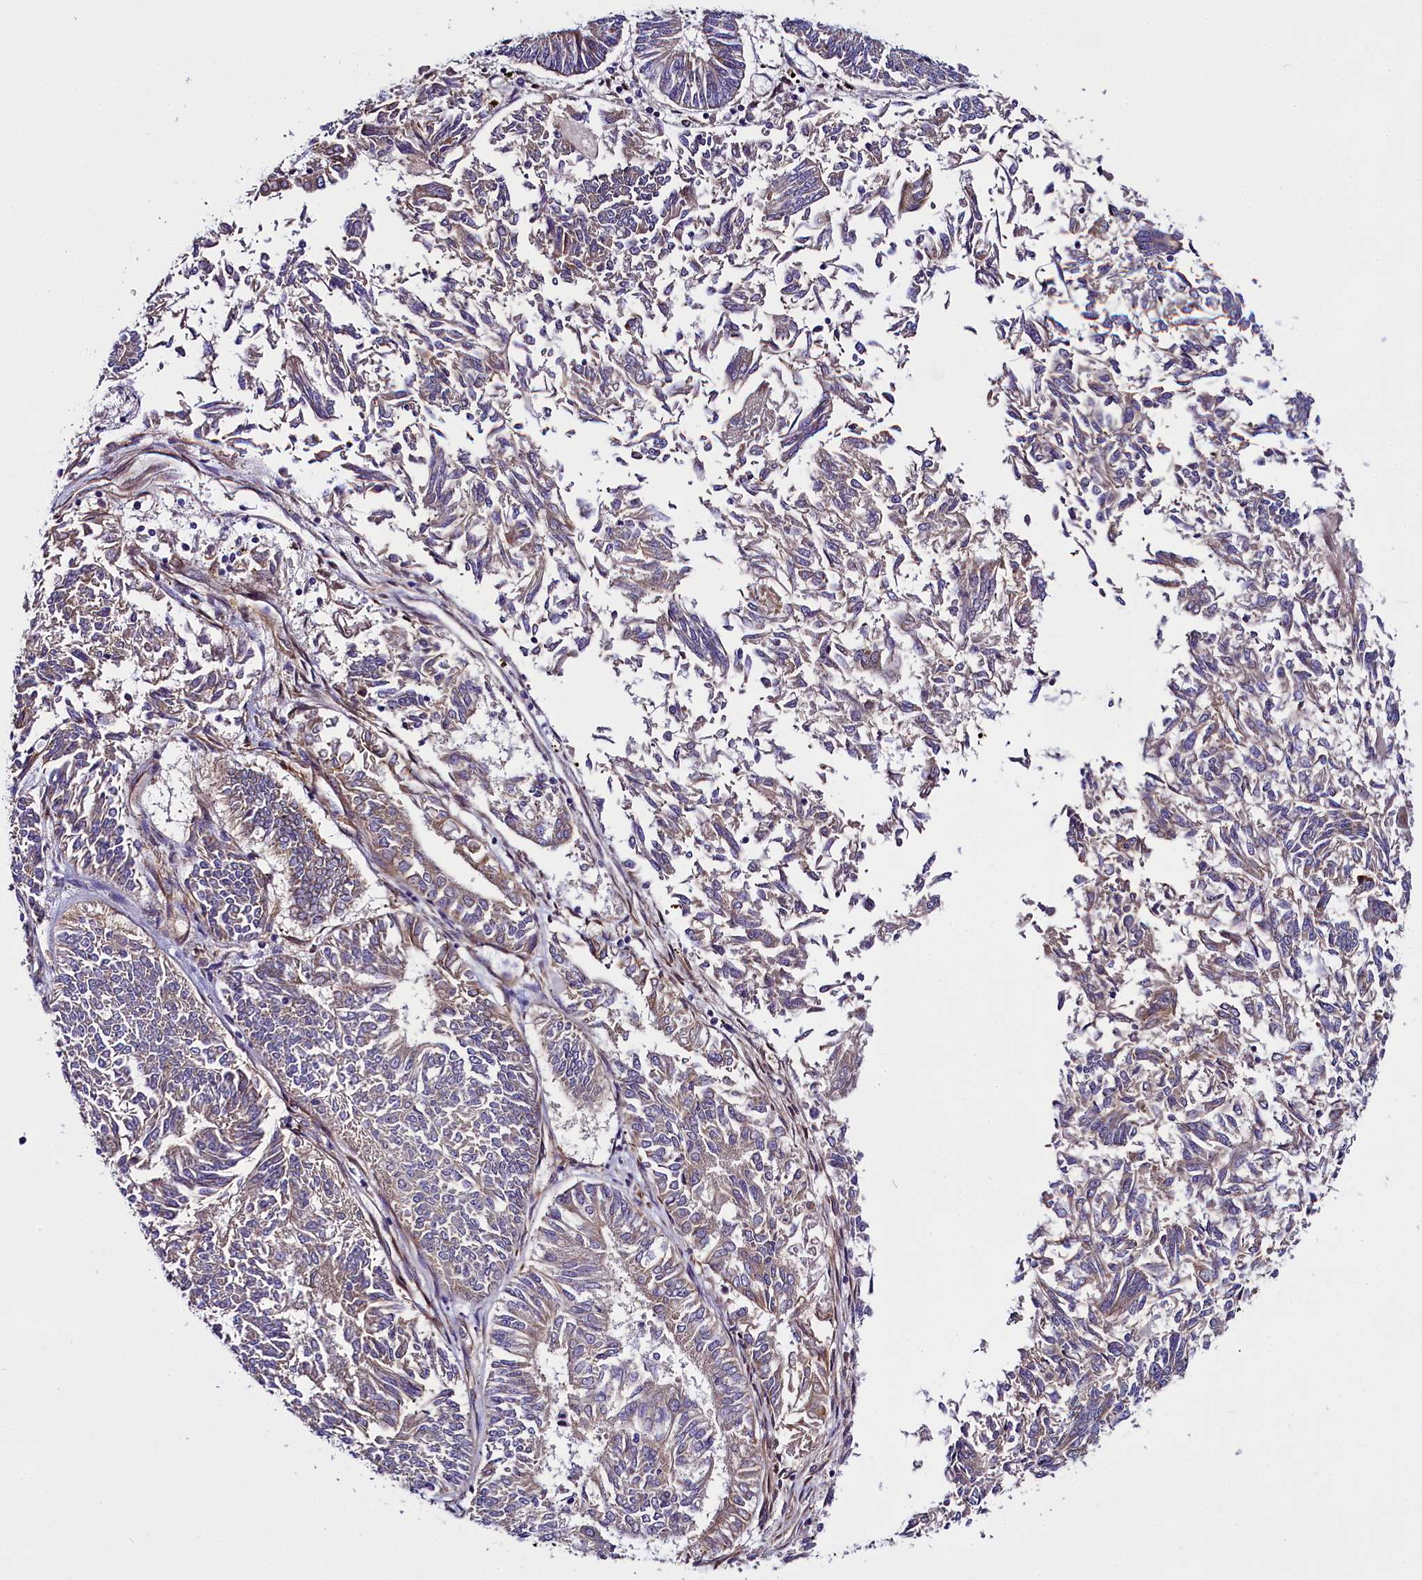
{"staining": {"intensity": "weak", "quantity": "25%-75%", "location": "cytoplasmic/membranous"}, "tissue": "endometrial cancer", "cell_type": "Tumor cells", "image_type": "cancer", "snomed": [{"axis": "morphology", "description": "Adenocarcinoma, NOS"}, {"axis": "topography", "description": "Endometrium"}], "caption": "A histopathology image of endometrial cancer stained for a protein shows weak cytoplasmic/membranous brown staining in tumor cells. The staining was performed using DAB (3,3'-diaminobenzidine) to visualize the protein expression in brown, while the nuclei were stained in blue with hematoxylin (Magnification: 20x).", "gene": "UACA", "patient": {"sex": "female", "age": 58}}